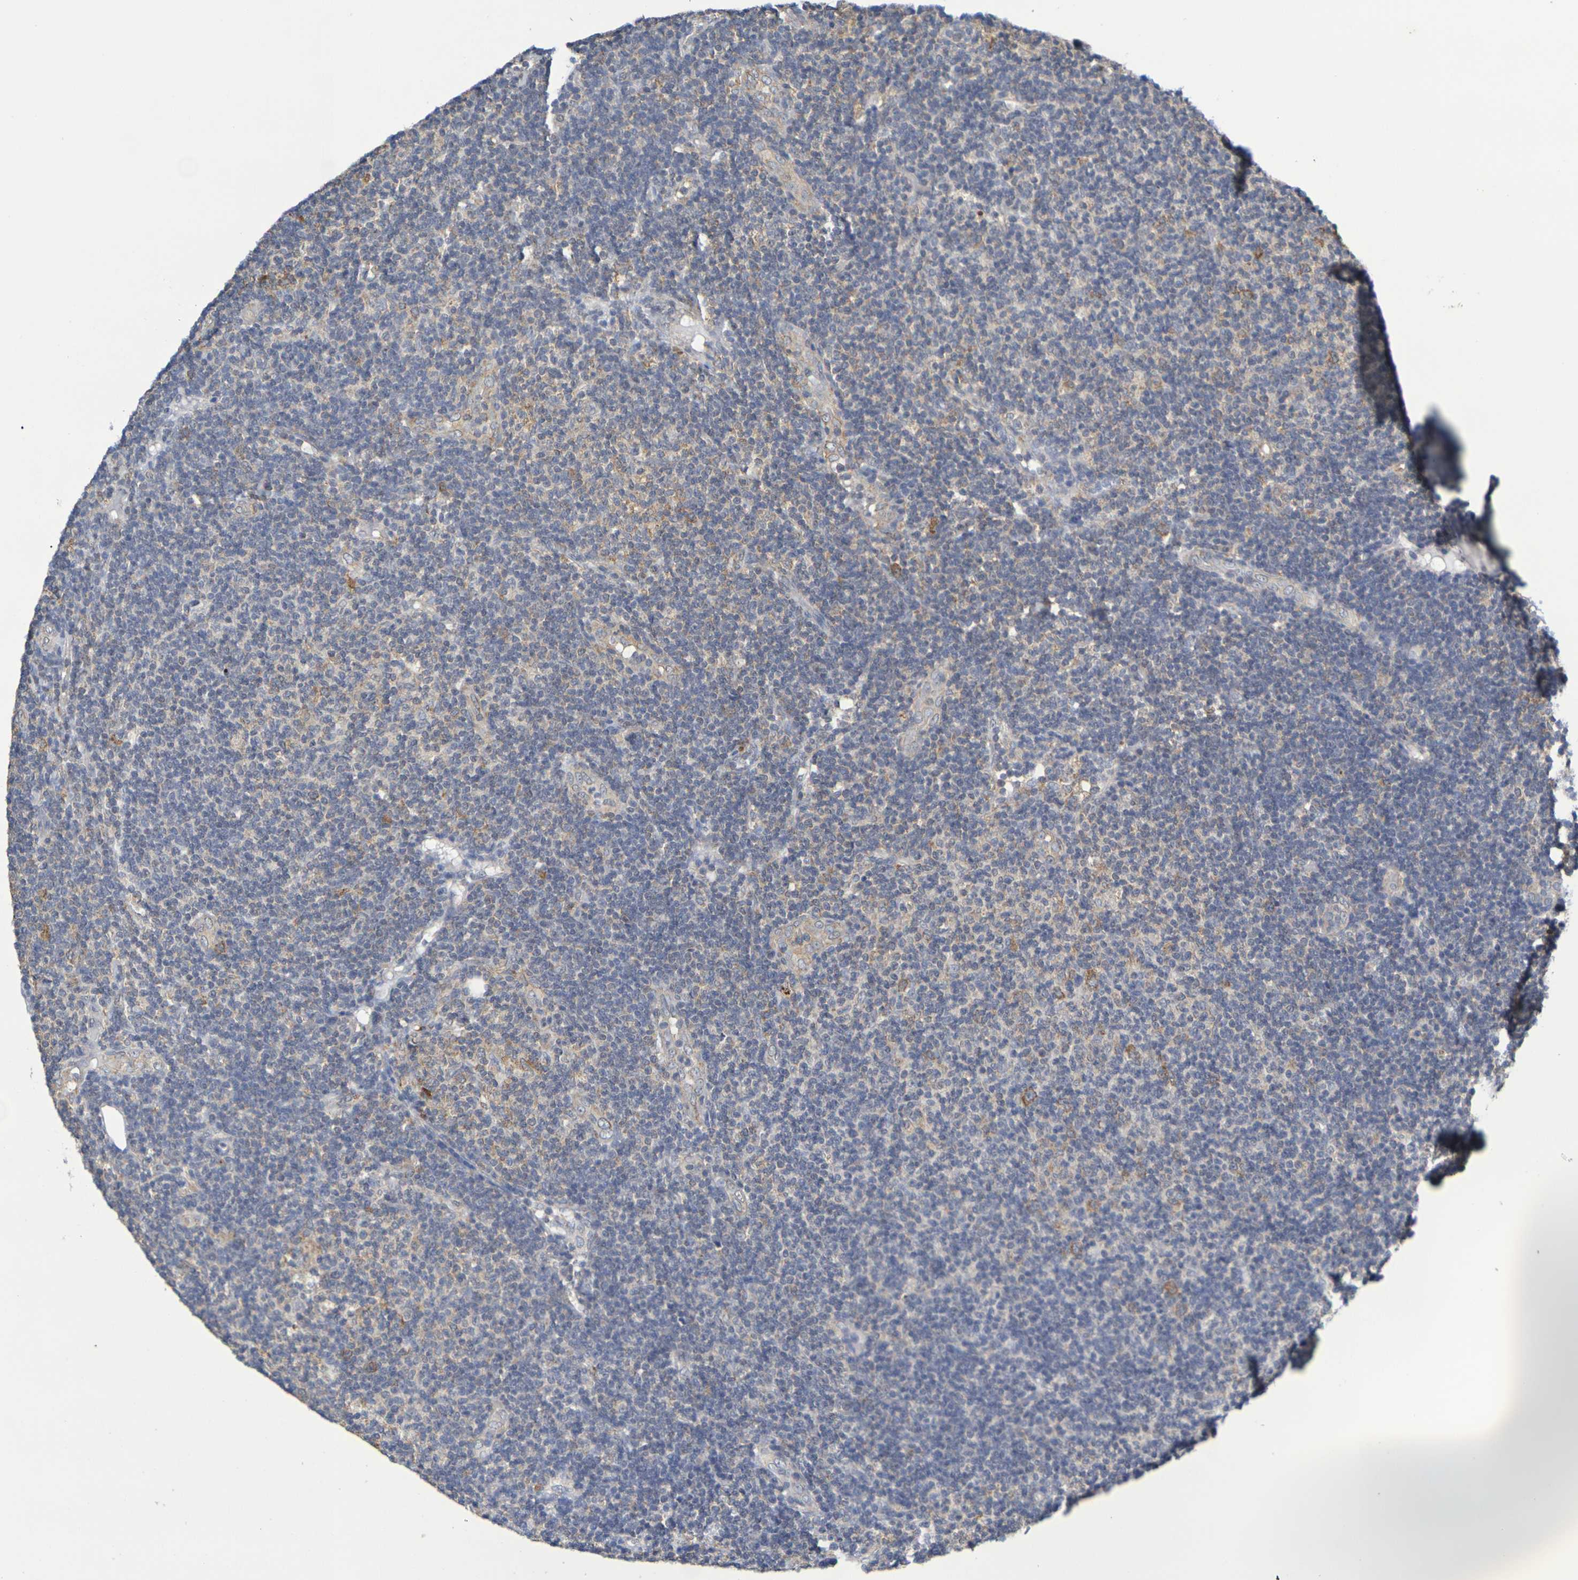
{"staining": {"intensity": "moderate", "quantity": "<25%", "location": "cytoplasmic/membranous"}, "tissue": "lymphoma", "cell_type": "Tumor cells", "image_type": "cancer", "snomed": [{"axis": "morphology", "description": "Malignant lymphoma, non-Hodgkin's type, Low grade"}, {"axis": "topography", "description": "Lymph node"}], "caption": "Protein expression analysis of malignant lymphoma, non-Hodgkin's type (low-grade) shows moderate cytoplasmic/membranous staining in approximately <25% of tumor cells. The staining was performed using DAB (3,3'-diaminobenzidine) to visualize the protein expression in brown, while the nuclei were stained in blue with hematoxylin (Magnification: 20x).", "gene": "CHRNB1", "patient": {"sex": "male", "age": 83}}